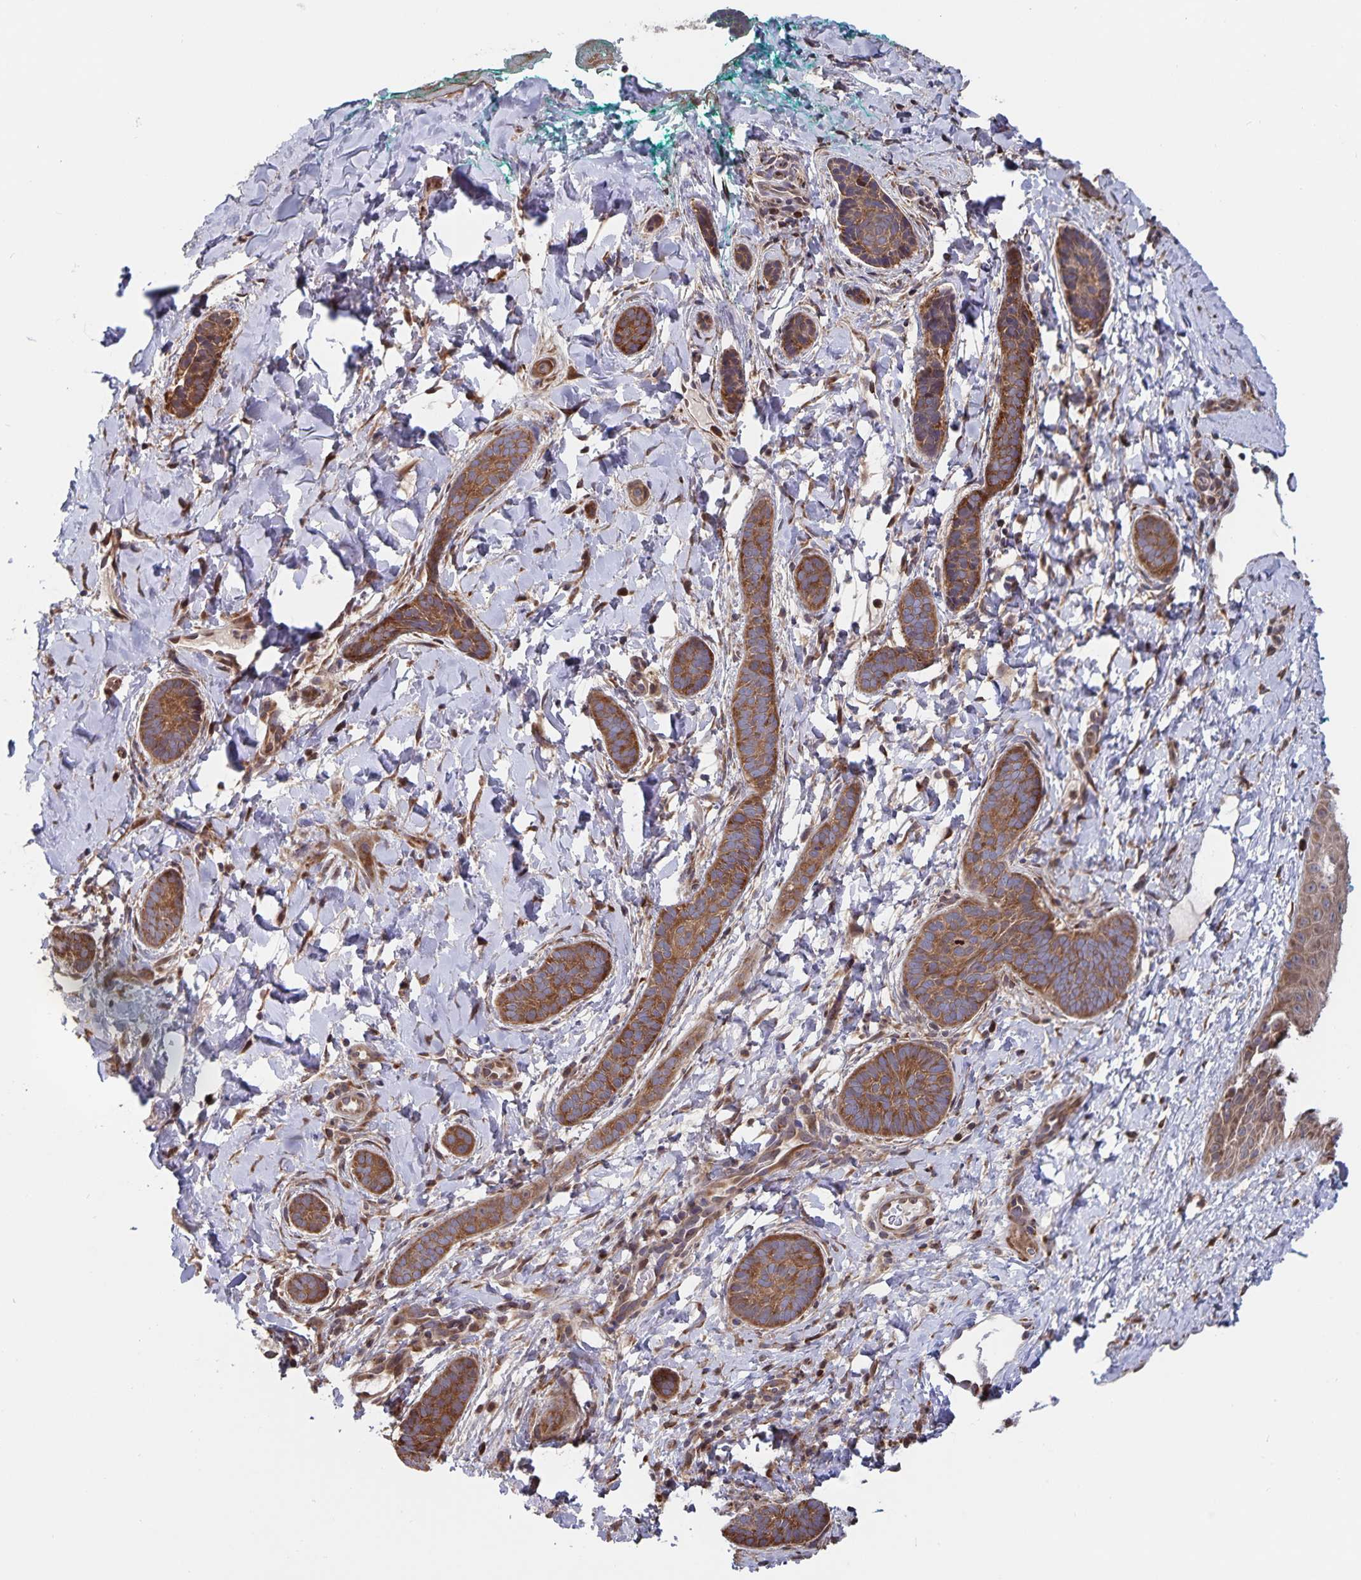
{"staining": {"intensity": "moderate", "quantity": ">75%", "location": "cytoplasmic/membranous"}, "tissue": "skin cancer", "cell_type": "Tumor cells", "image_type": "cancer", "snomed": [{"axis": "morphology", "description": "Basal cell carcinoma"}, {"axis": "topography", "description": "Skin"}], "caption": "Immunohistochemistry (IHC) (DAB) staining of basal cell carcinoma (skin) displays moderate cytoplasmic/membranous protein expression in approximately >75% of tumor cells.", "gene": "ACACA", "patient": {"sex": "male", "age": 63}}